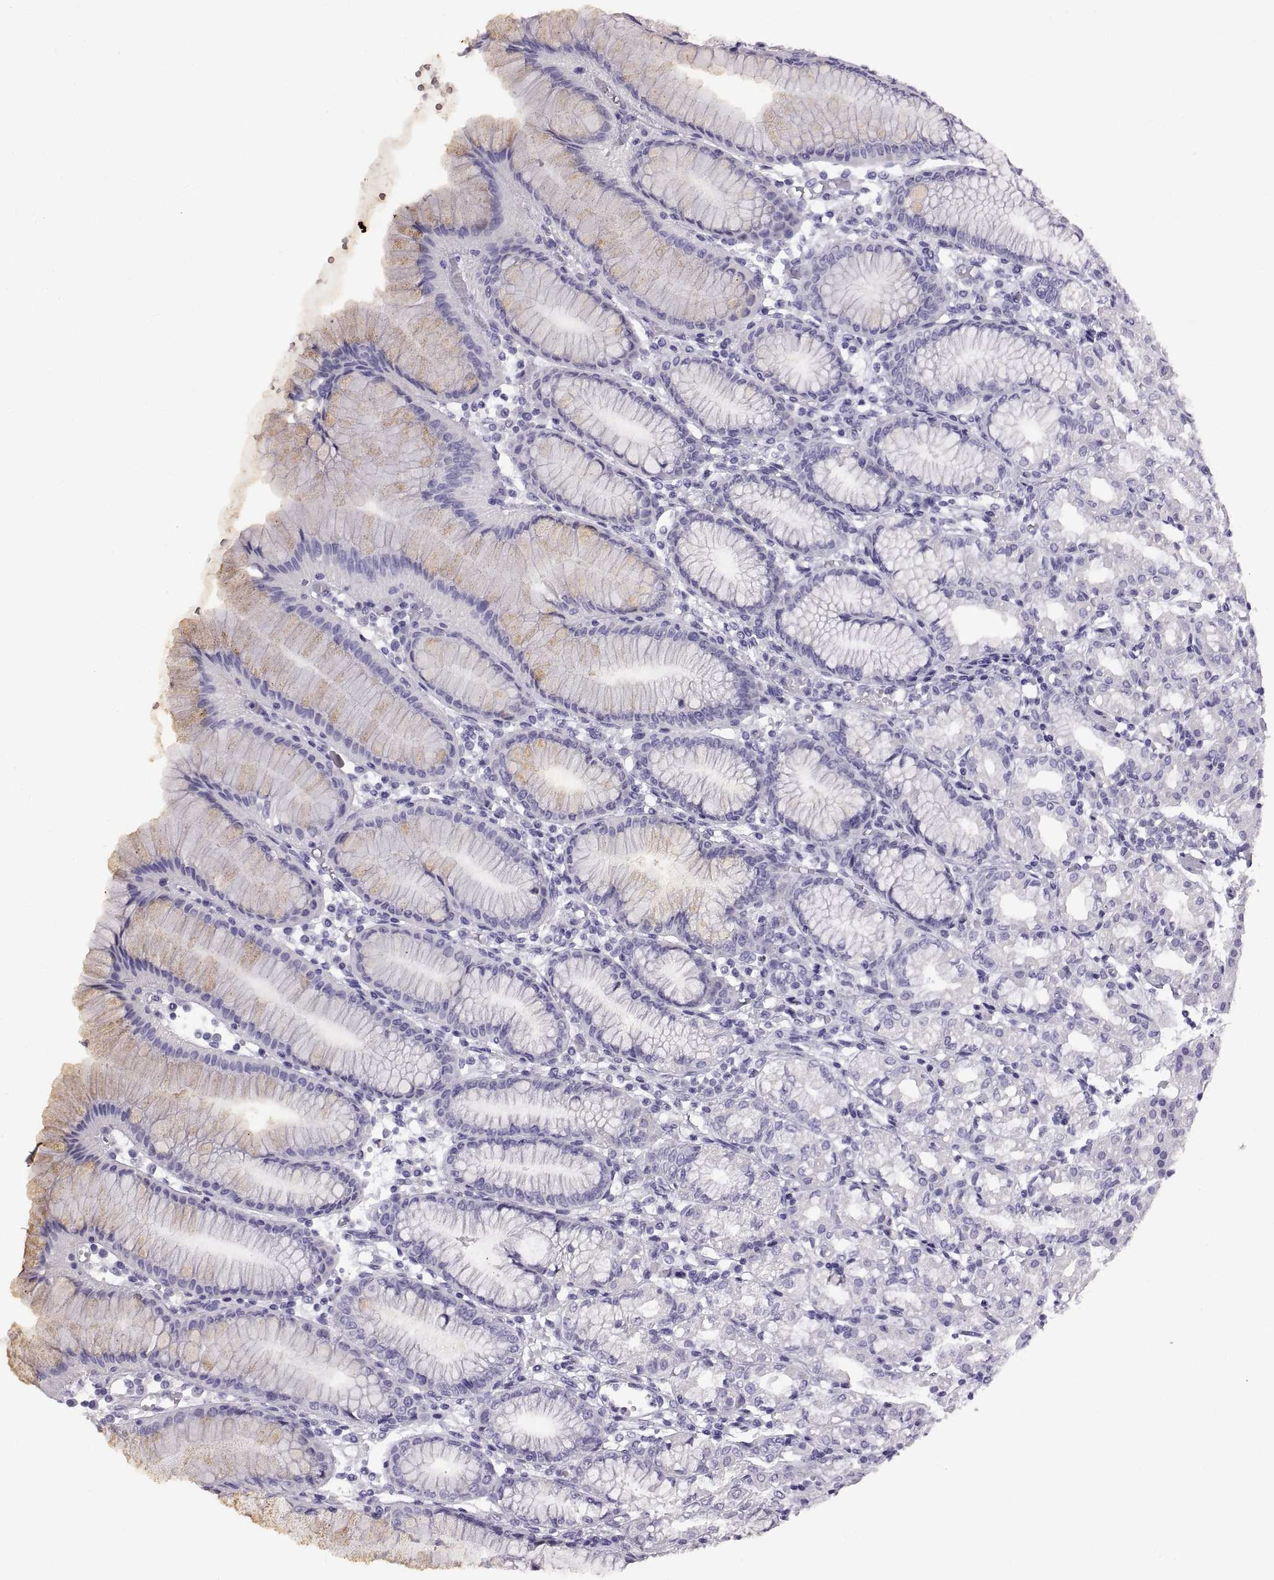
{"staining": {"intensity": "negative", "quantity": "none", "location": "none"}, "tissue": "stomach", "cell_type": "Glandular cells", "image_type": "normal", "snomed": [{"axis": "morphology", "description": "Normal tissue, NOS"}, {"axis": "topography", "description": "Skeletal muscle"}, {"axis": "topography", "description": "Stomach"}], "caption": "DAB immunohistochemical staining of benign human stomach exhibits no significant staining in glandular cells.", "gene": "WFDC8", "patient": {"sex": "female", "age": 57}}